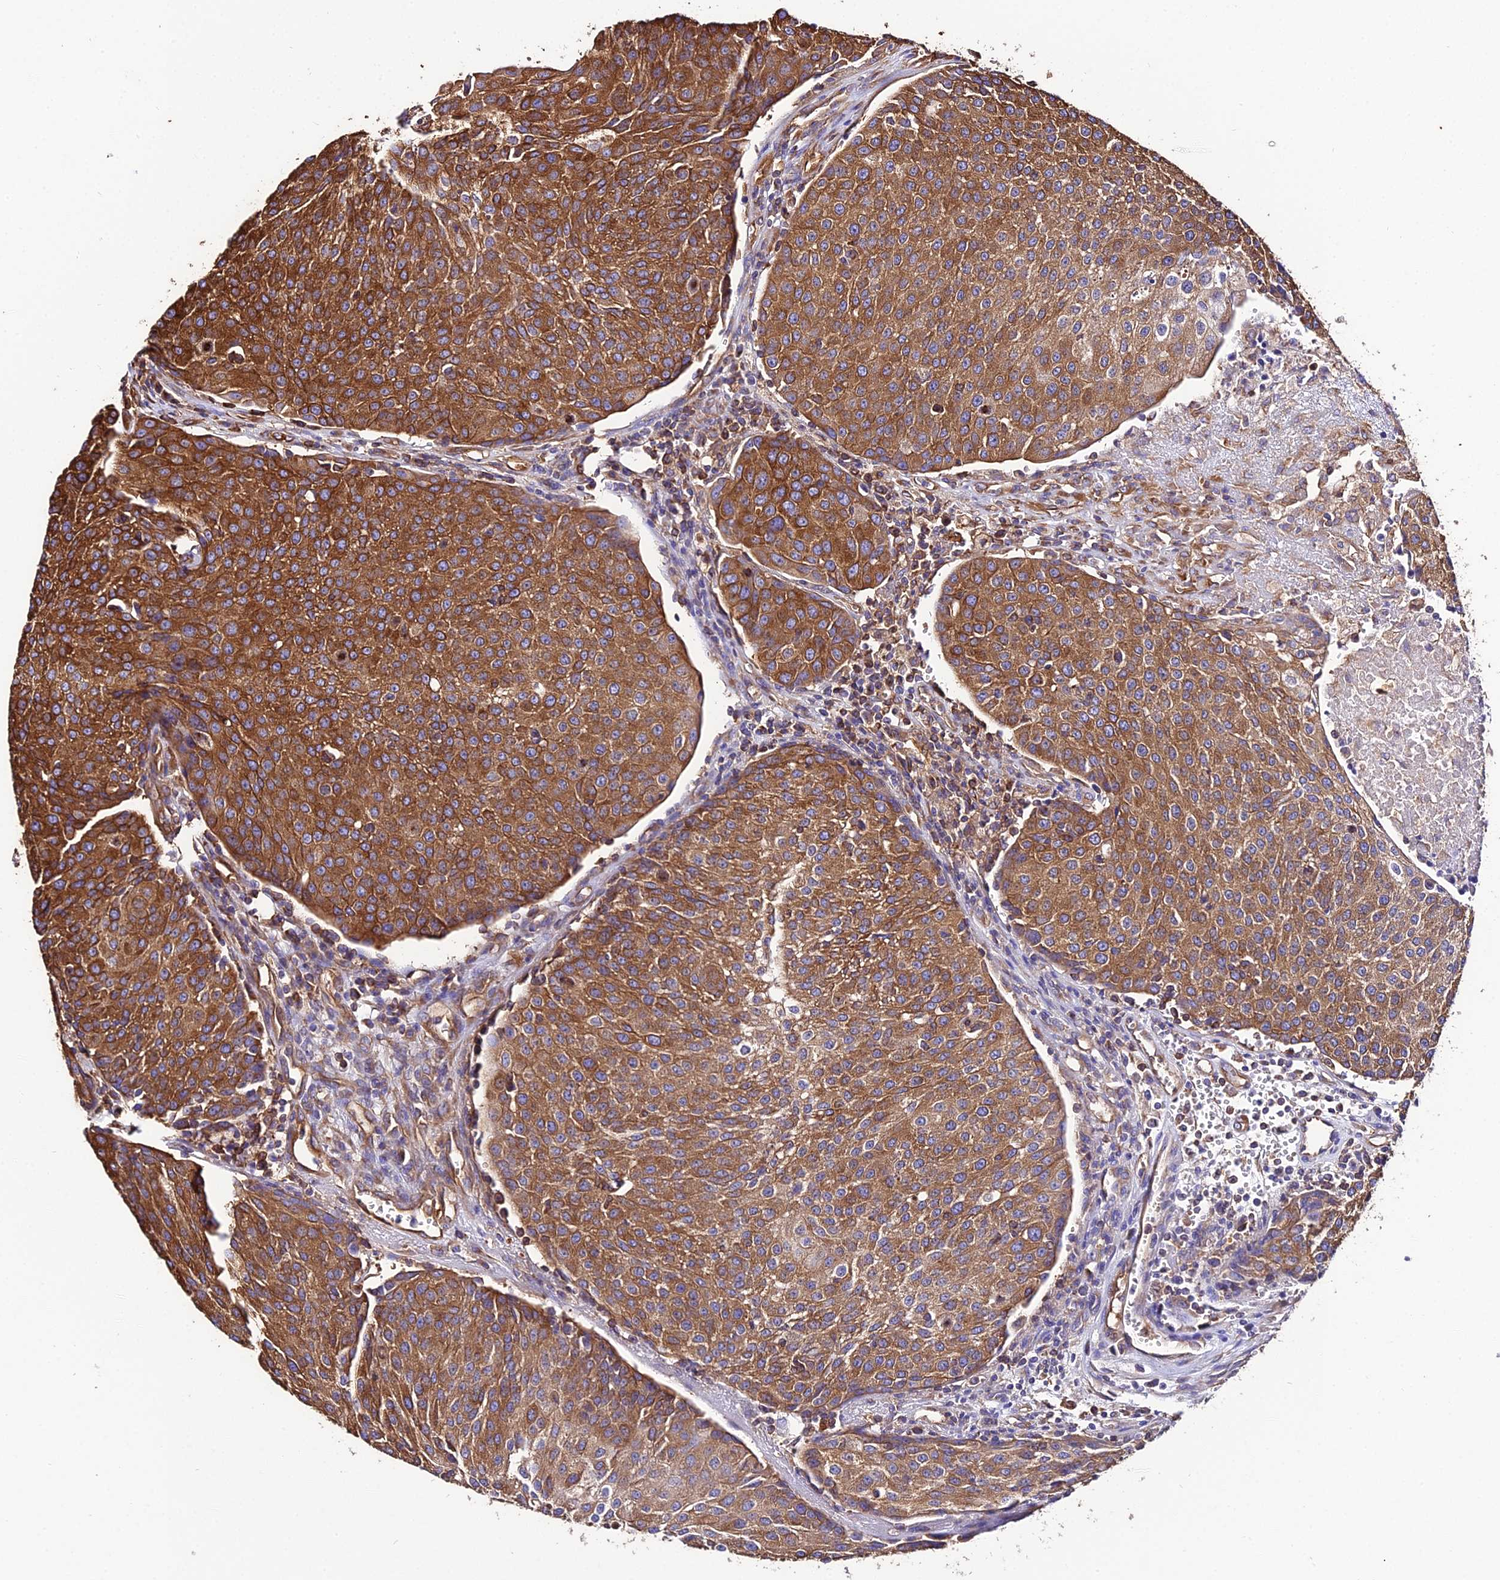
{"staining": {"intensity": "strong", "quantity": ">75%", "location": "cytoplasmic/membranous"}, "tissue": "urothelial cancer", "cell_type": "Tumor cells", "image_type": "cancer", "snomed": [{"axis": "morphology", "description": "Urothelial carcinoma, High grade"}, {"axis": "topography", "description": "Urinary bladder"}], "caption": "Urothelial carcinoma (high-grade) stained with DAB immunohistochemistry shows high levels of strong cytoplasmic/membranous positivity in about >75% of tumor cells.", "gene": "TUBA3D", "patient": {"sex": "female", "age": 85}}